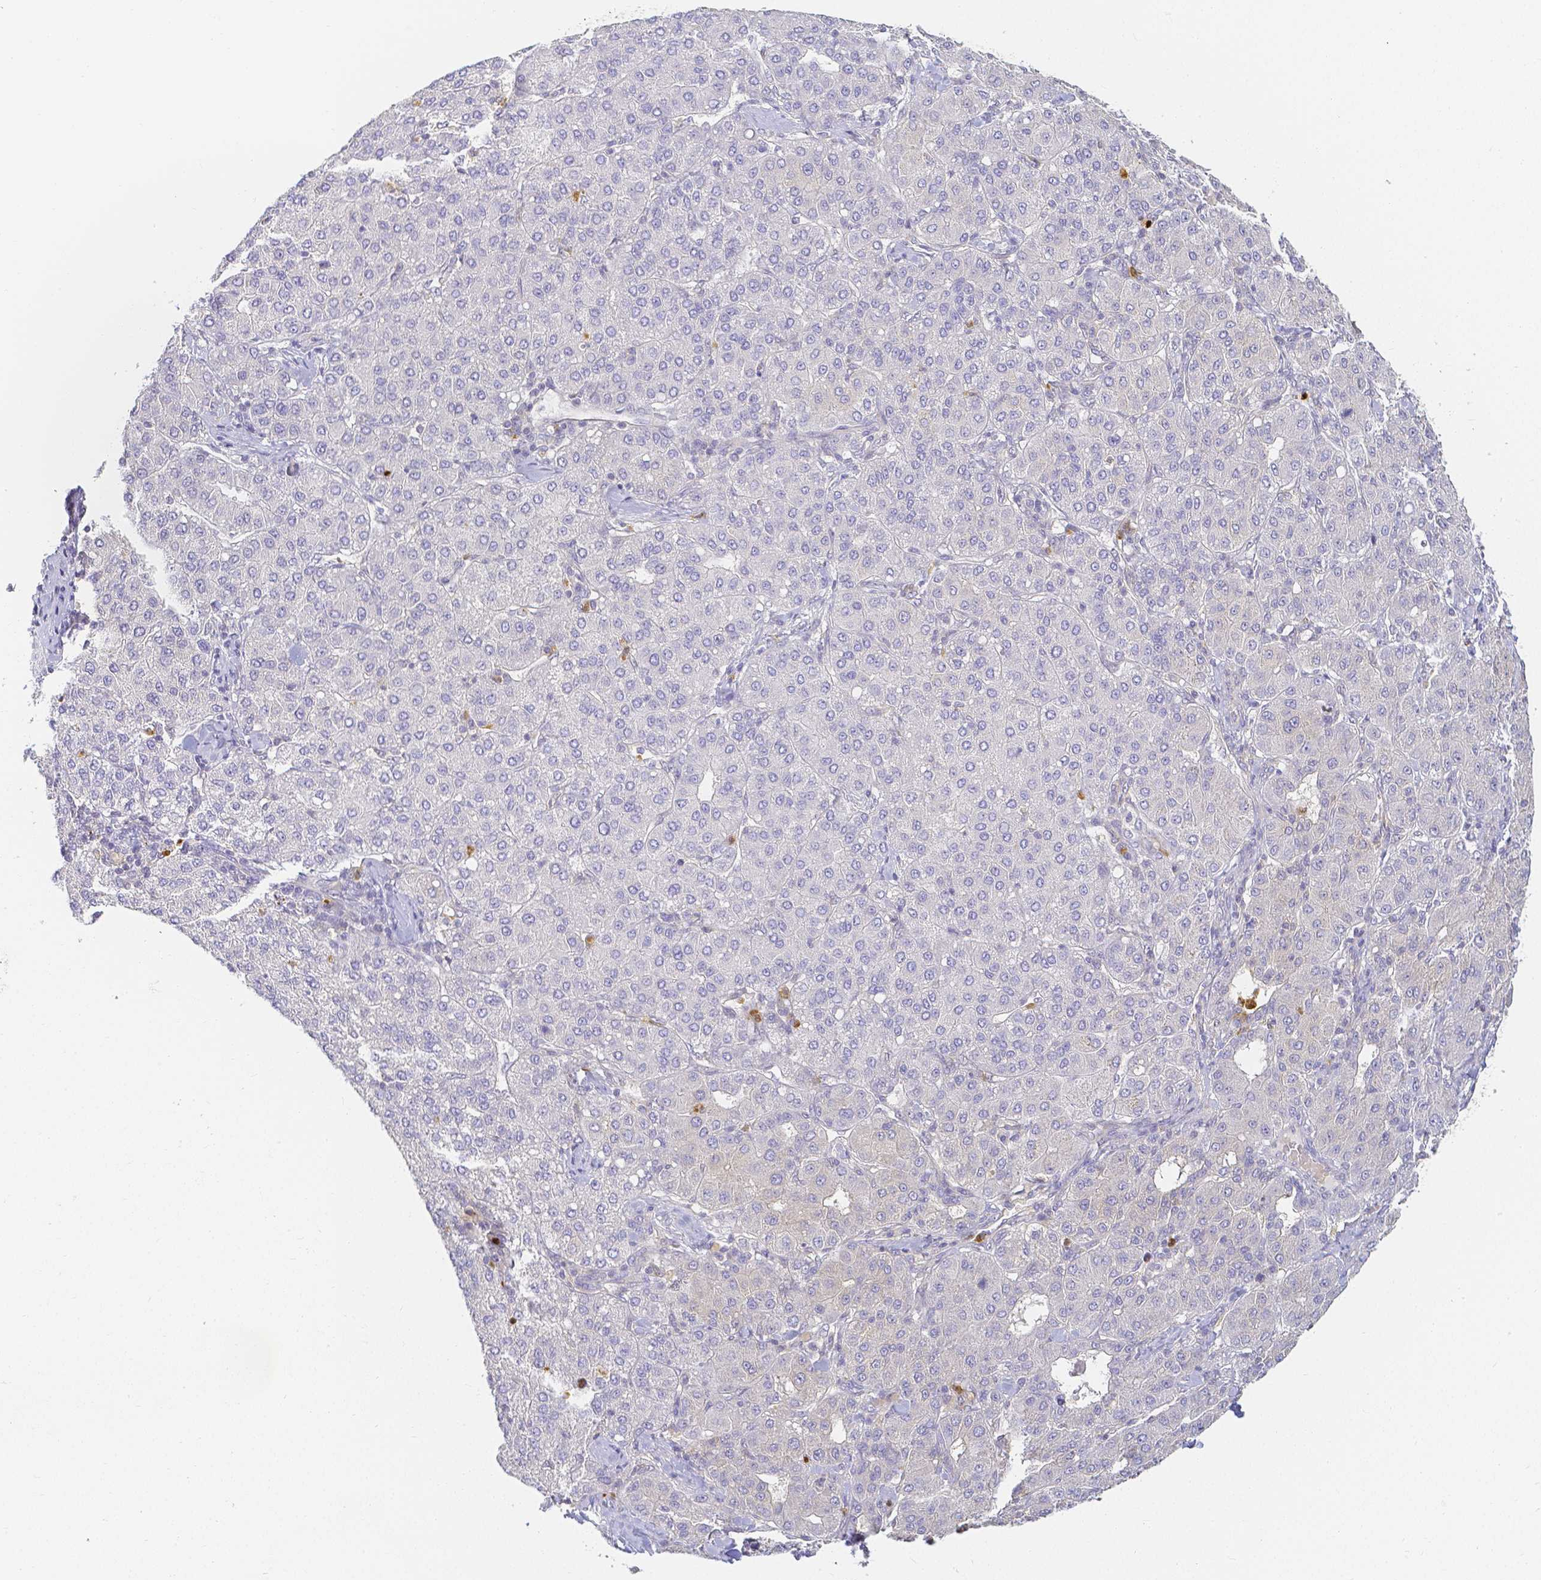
{"staining": {"intensity": "negative", "quantity": "none", "location": "none"}, "tissue": "liver cancer", "cell_type": "Tumor cells", "image_type": "cancer", "snomed": [{"axis": "morphology", "description": "Carcinoma, Hepatocellular, NOS"}, {"axis": "topography", "description": "Liver"}], "caption": "IHC histopathology image of neoplastic tissue: hepatocellular carcinoma (liver) stained with DAB (3,3'-diaminobenzidine) shows no significant protein staining in tumor cells. (IHC, brightfield microscopy, high magnification).", "gene": "KCNH1", "patient": {"sex": "male", "age": 65}}